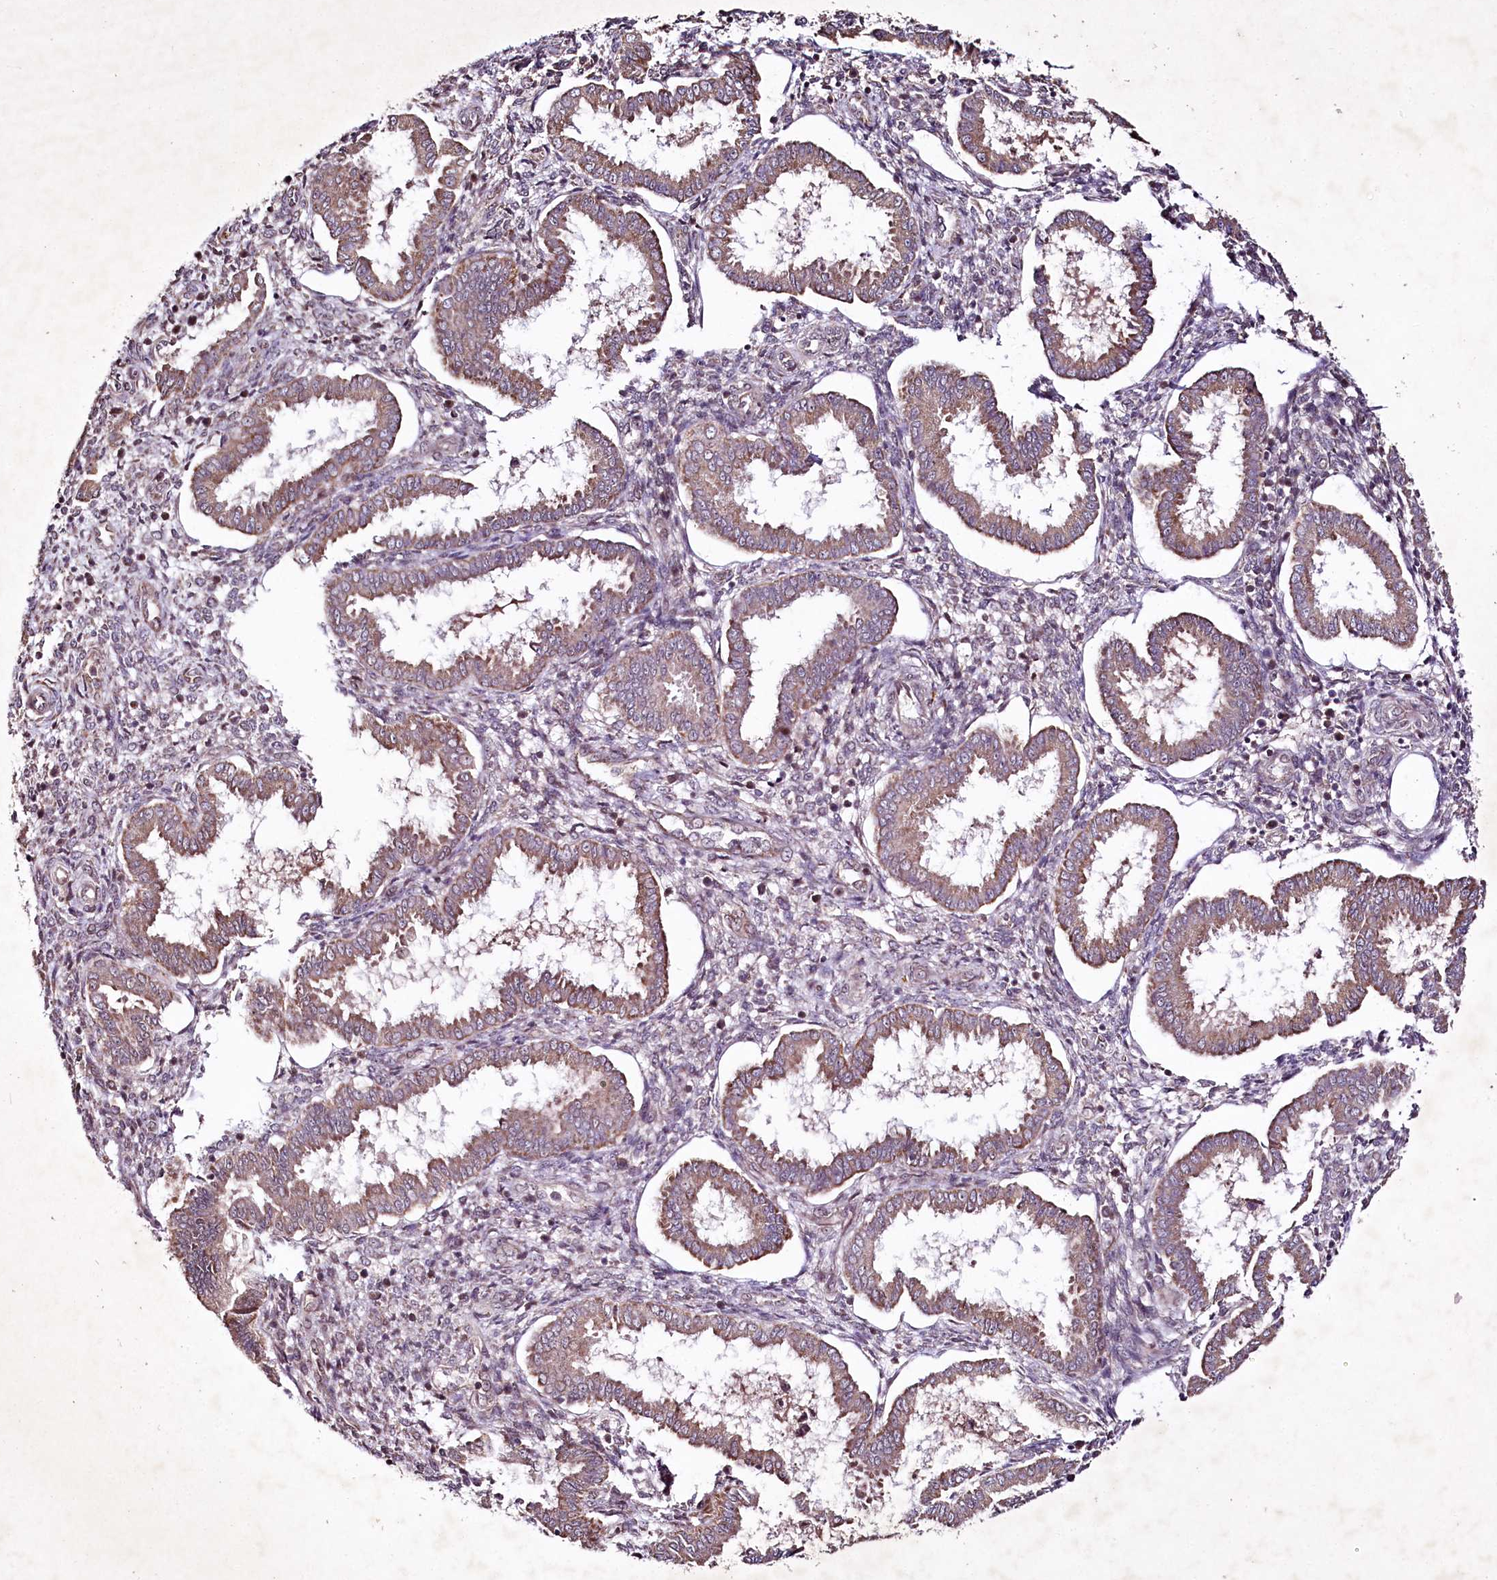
{"staining": {"intensity": "negative", "quantity": "none", "location": "none"}, "tissue": "endometrium", "cell_type": "Cells in endometrial stroma", "image_type": "normal", "snomed": [{"axis": "morphology", "description": "Normal tissue, NOS"}, {"axis": "topography", "description": "Endometrium"}], "caption": "Immunohistochemical staining of normal endometrium shows no significant expression in cells in endometrial stroma. (DAB (3,3'-diaminobenzidine) immunohistochemistry (IHC) visualized using brightfield microscopy, high magnification).", "gene": "DMP1", "patient": {"sex": "female", "age": 24}}